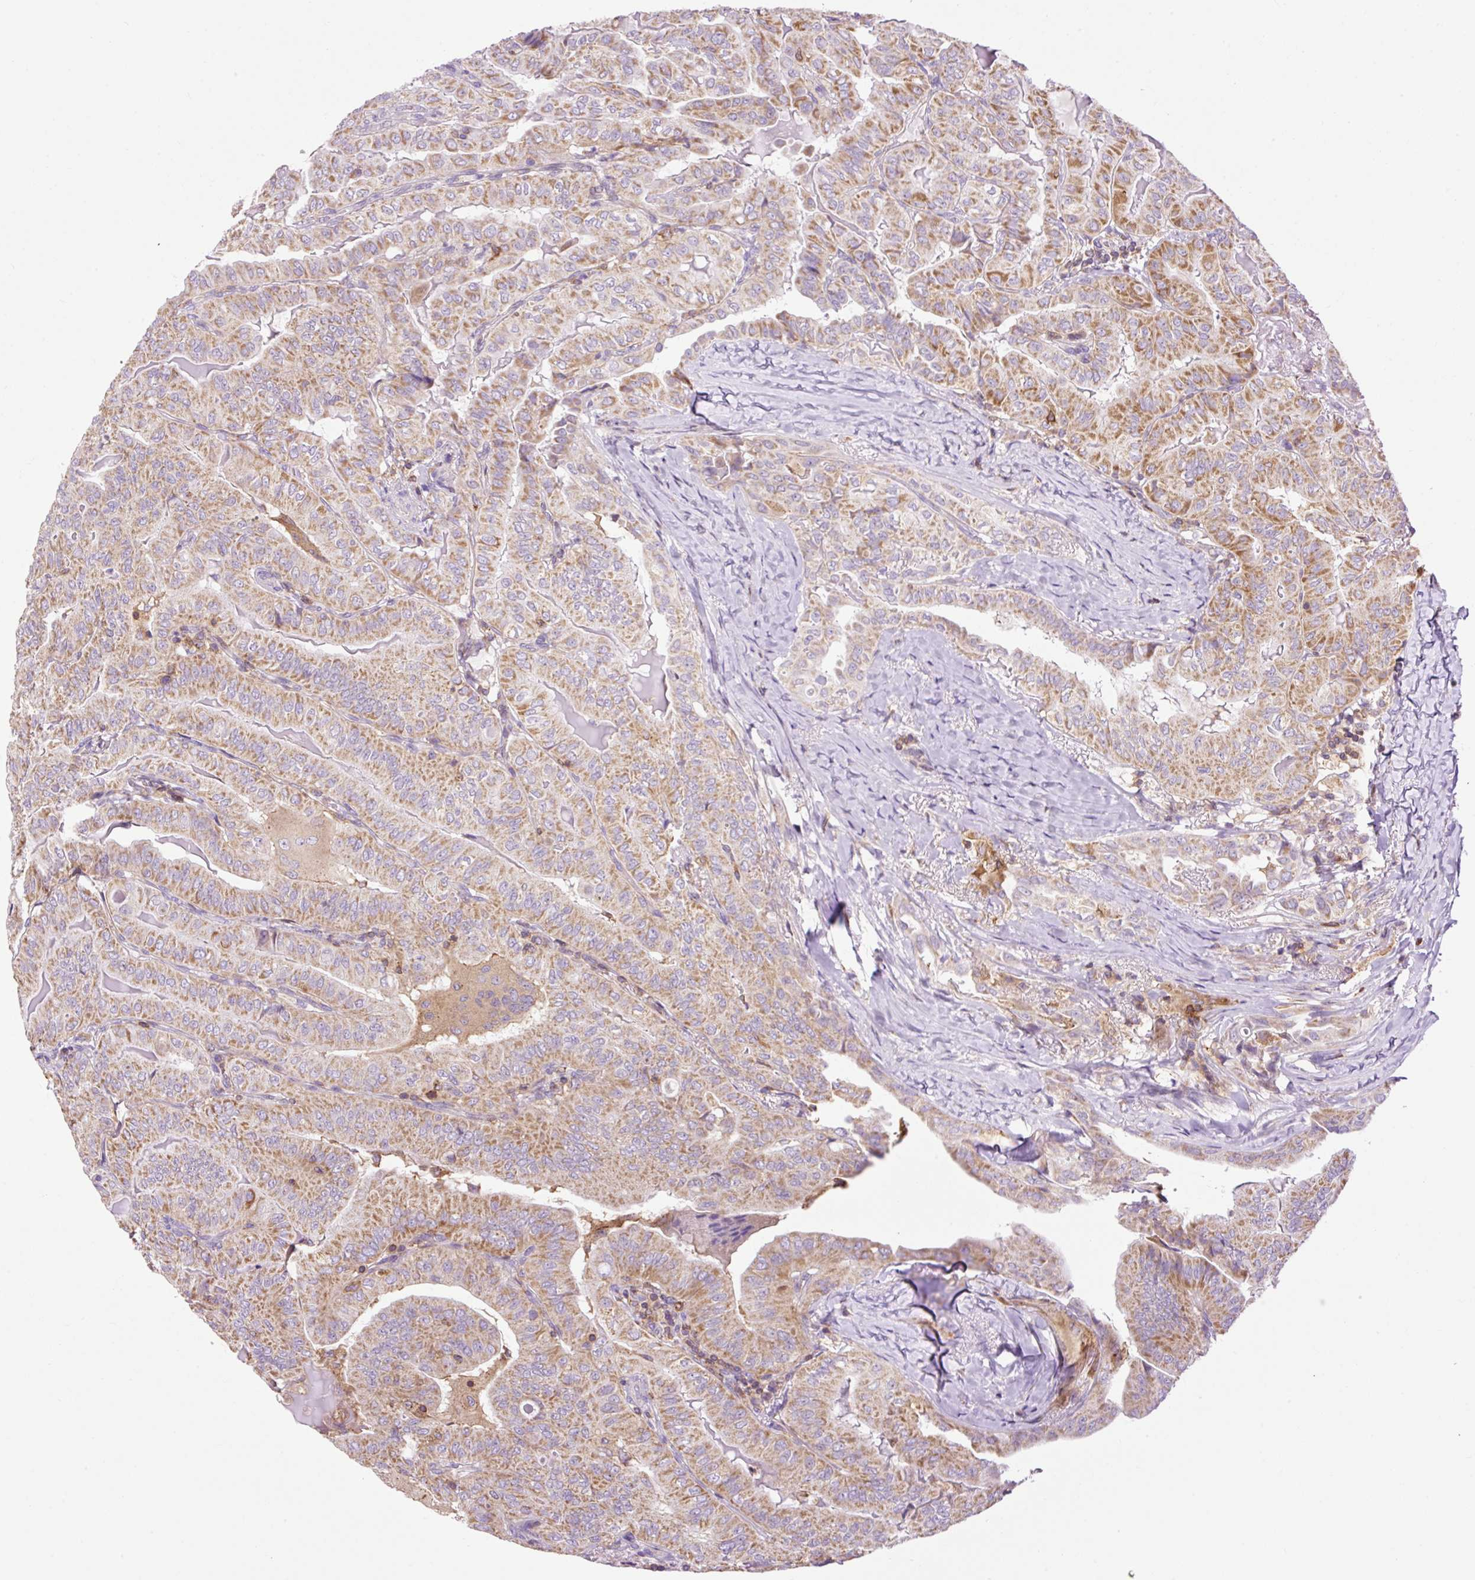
{"staining": {"intensity": "moderate", "quantity": ">75%", "location": "cytoplasmic/membranous"}, "tissue": "thyroid cancer", "cell_type": "Tumor cells", "image_type": "cancer", "snomed": [{"axis": "morphology", "description": "Papillary adenocarcinoma, NOS"}, {"axis": "topography", "description": "Thyroid gland"}], "caption": "Thyroid papillary adenocarcinoma stained with immunohistochemistry reveals moderate cytoplasmic/membranous staining in about >75% of tumor cells.", "gene": "CD83", "patient": {"sex": "female", "age": 68}}